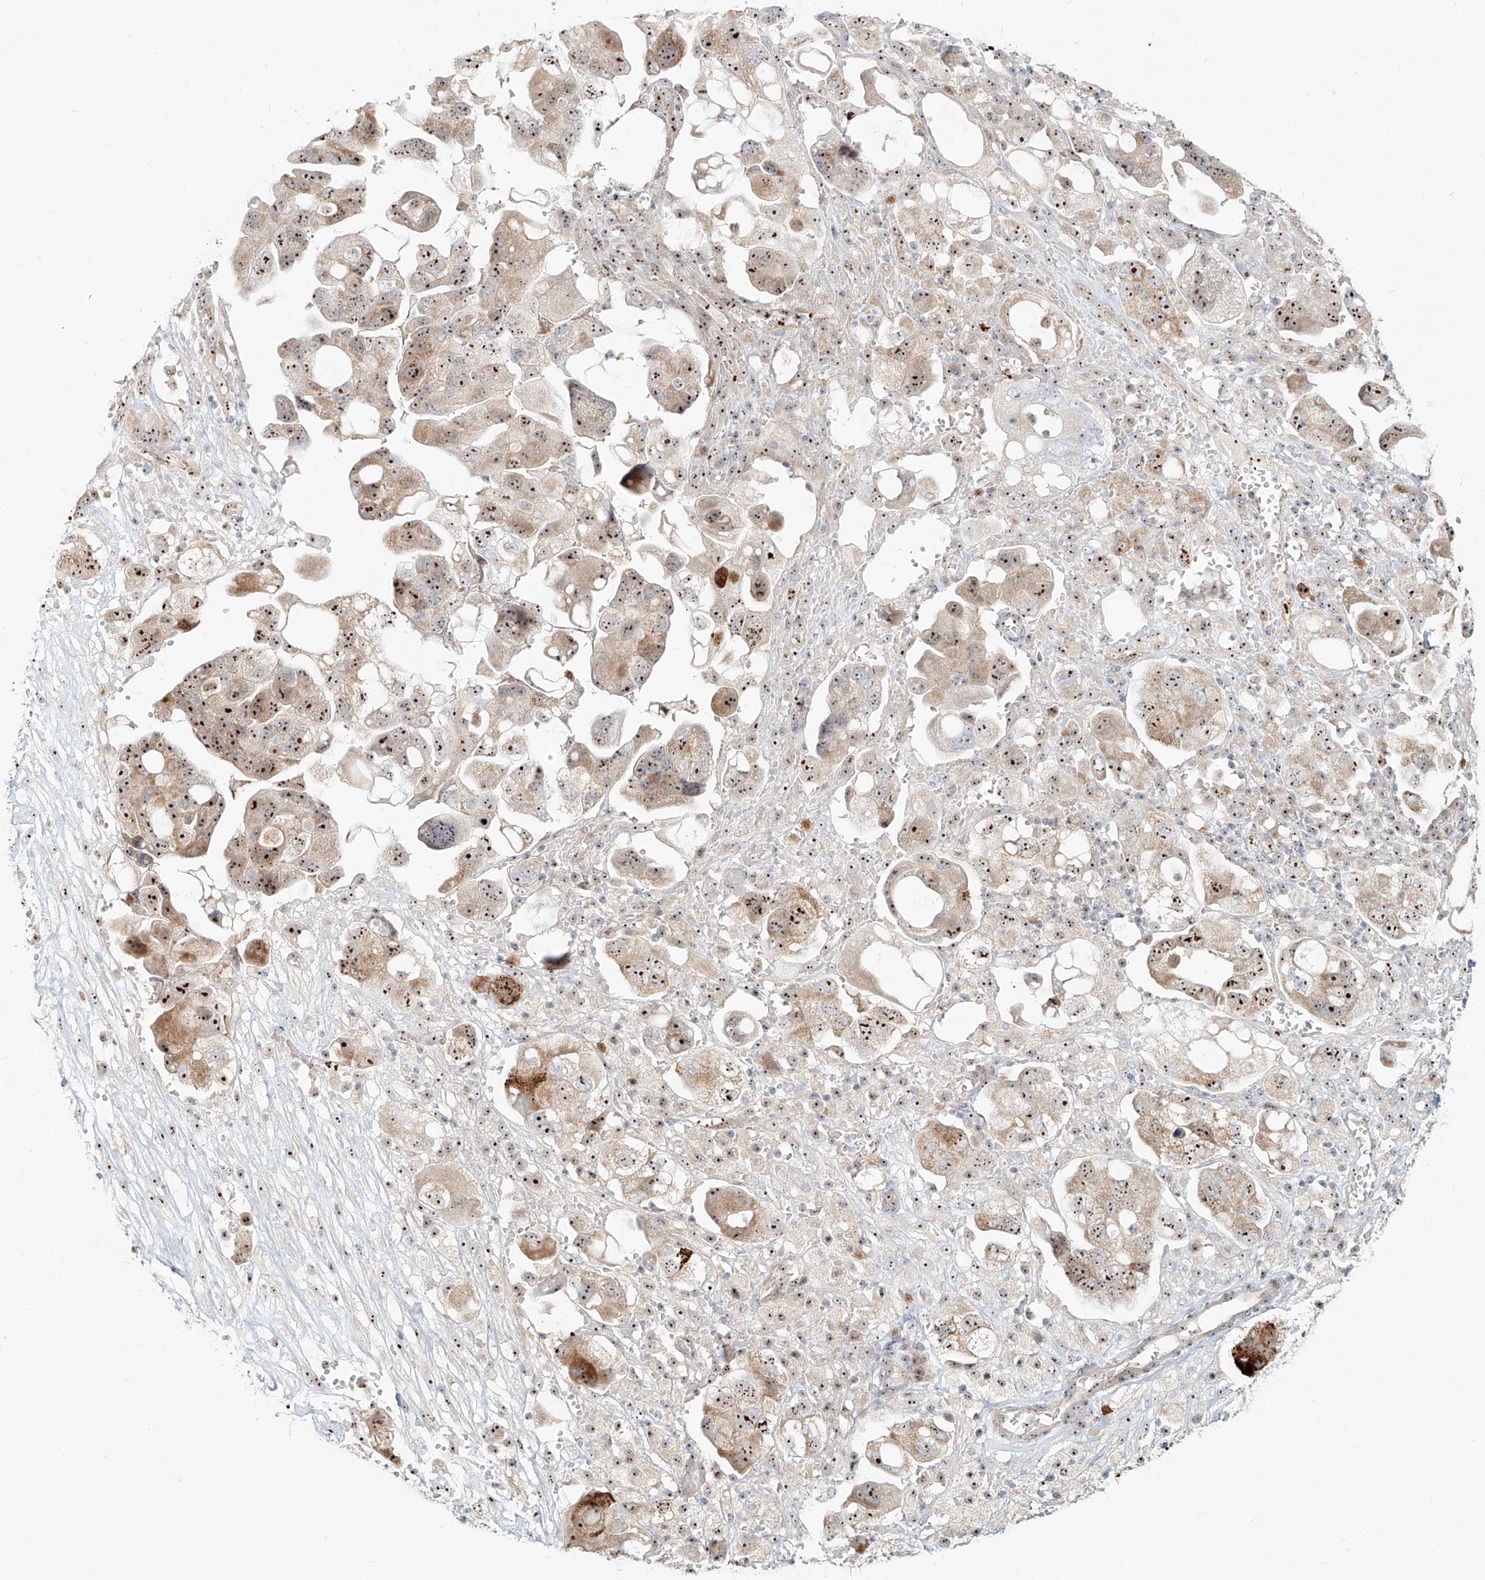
{"staining": {"intensity": "strong", "quantity": ">75%", "location": "nuclear"}, "tissue": "ovarian cancer", "cell_type": "Tumor cells", "image_type": "cancer", "snomed": [{"axis": "morphology", "description": "Carcinoma, NOS"}, {"axis": "morphology", "description": "Cystadenocarcinoma, serous, NOS"}, {"axis": "topography", "description": "Ovary"}], "caption": "IHC staining of serous cystadenocarcinoma (ovarian), which exhibits high levels of strong nuclear expression in about >75% of tumor cells indicating strong nuclear protein expression. The staining was performed using DAB (brown) for protein detection and nuclei were counterstained in hematoxylin (blue).", "gene": "BYSL", "patient": {"sex": "female", "age": 69}}